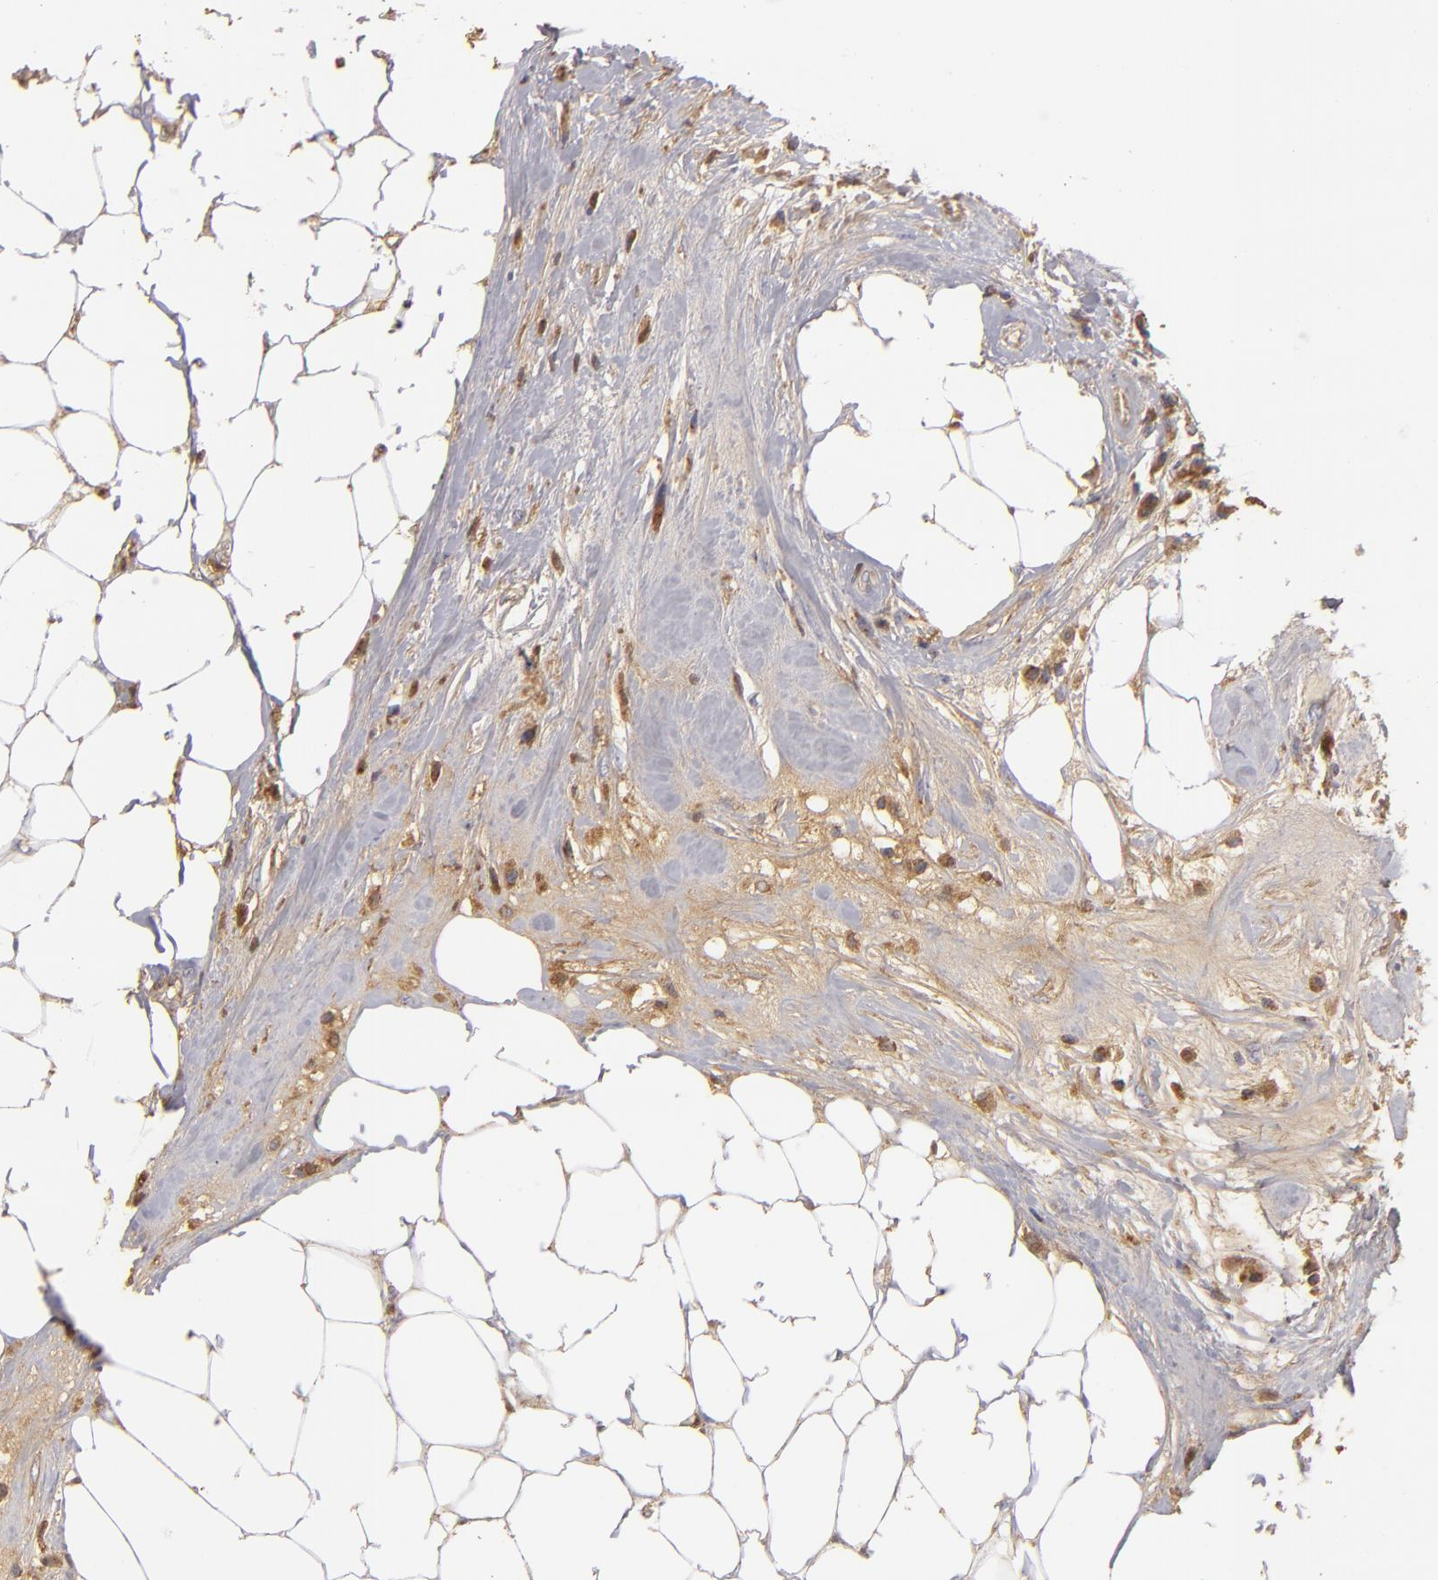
{"staining": {"intensity": "moderate", "quantity": ">75%", "location": "cytoplasmic/membranous"}, "tissue": "colorectal cancer", "cell_type": "Tumor cells", "image_type": "cancer", "snomed": [{"axis": "morphology", "description": "Adenocarcinoma, NOS"}, {"axis": "topography", "description": "Colon"}], "caption": "Colorectal adenocarcinoma was stained to show a protein in brown. There is medium levels of moderate cytoplasmic/membranous expression in approximately >75% of tumor cells. The staining is performed using DAB (3,3'-diaminobenzidine) brown chromogen to label protein expression. The nuclei are counter-stained blue using hematoxylin.", "gene": "CFB", "patient": {"sex": "female", "age": 70}}